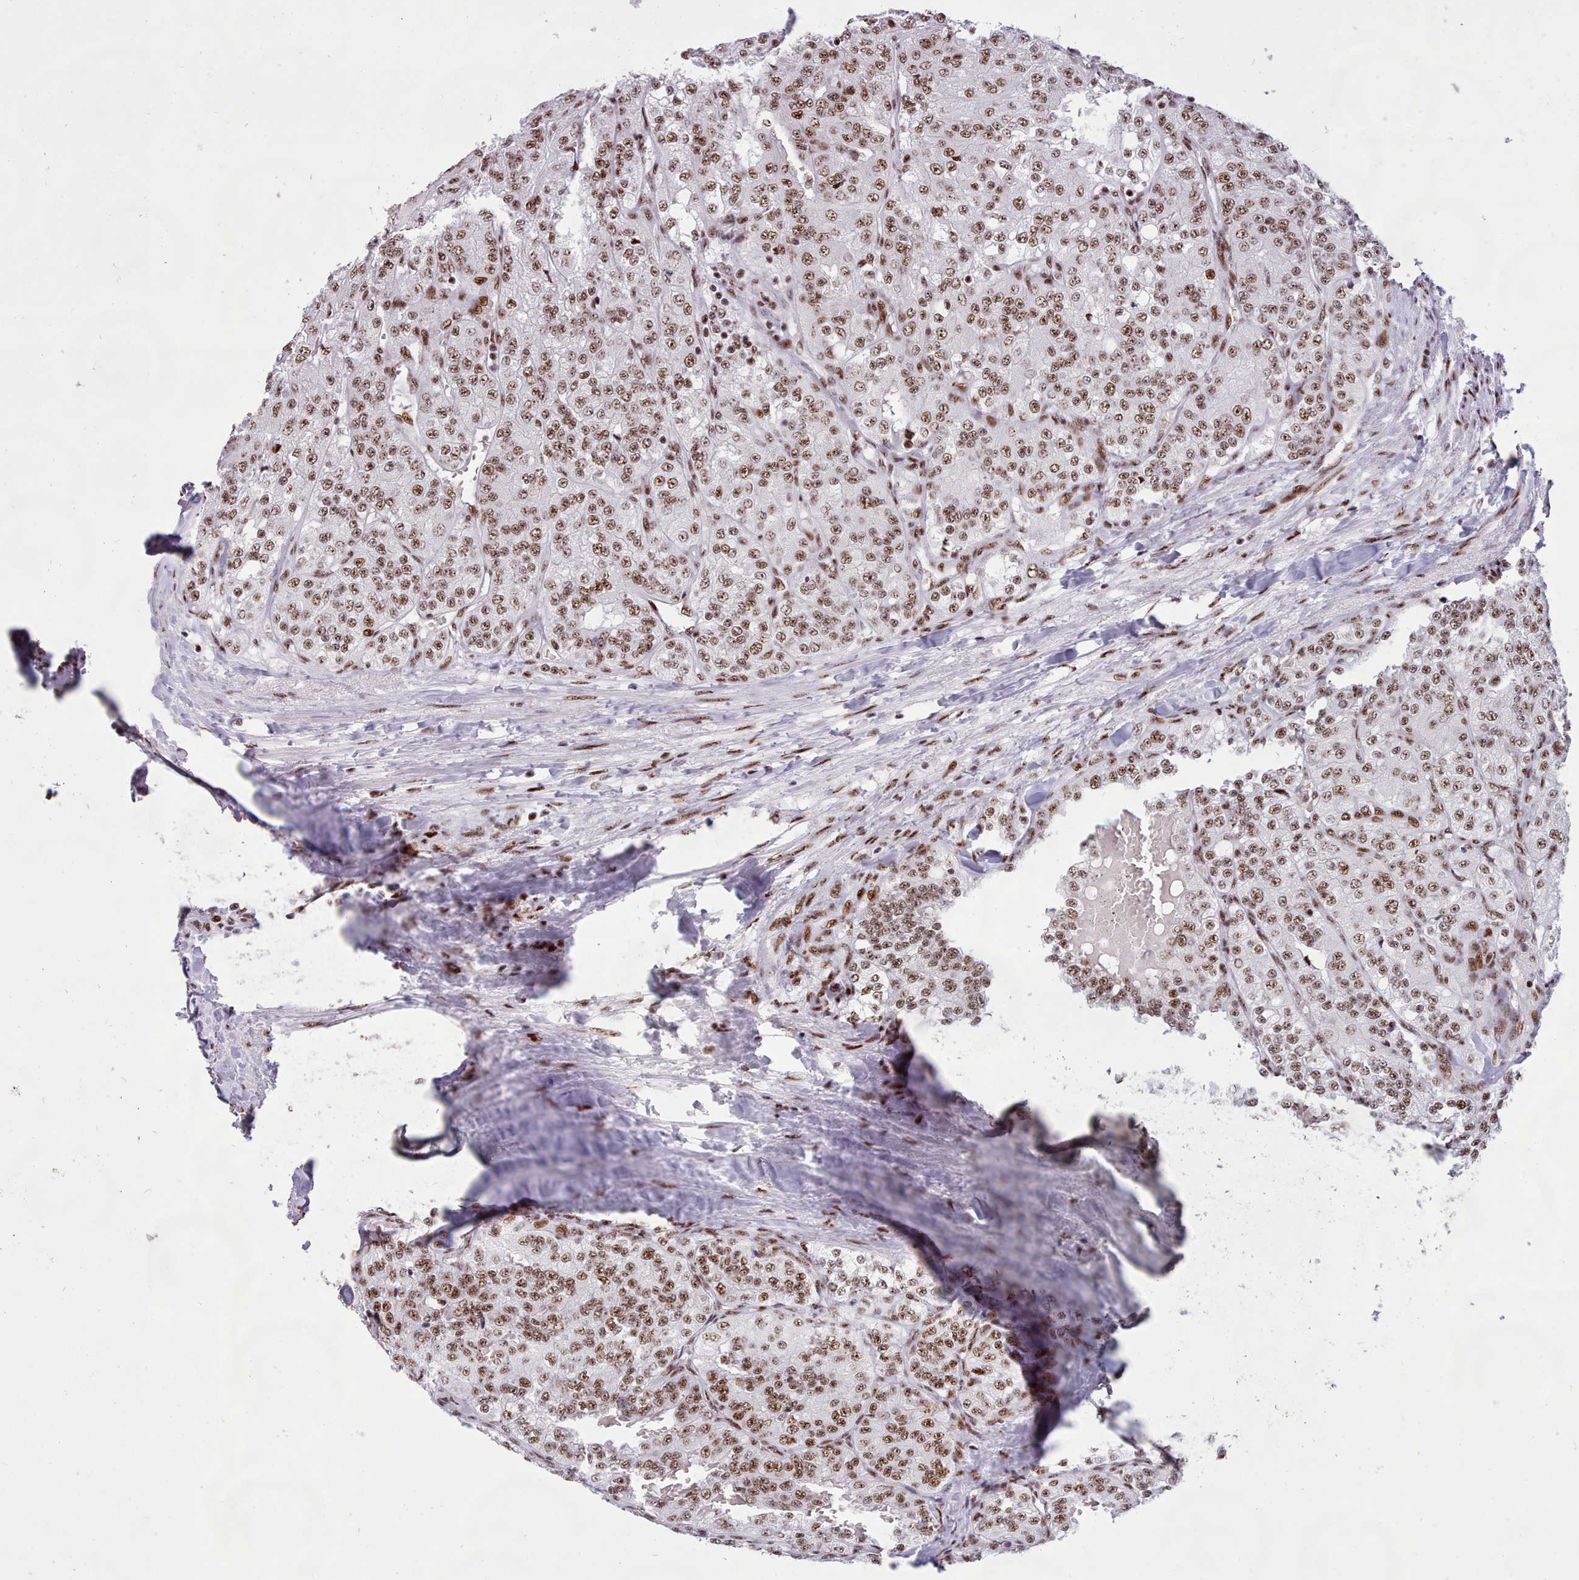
{"staining": {"intensity": "moderate", "quantity": ">75%", "location": "nuclear"}, "tissue": "renal cancer", "cell_type": "Tumor cells", "image_type": "cancer", "snomed": [{"axis": "morphology", "description": "Adenocarcinoma, NOS"}, {"axis": "topography", "description": "Kidney"}], "caption": "This is a micrograph of IHC staining of renal adenocarcinoma, which shows moderate expression in the nuclear of tumor cells.", "gene": "TMEM35B", "patient": {"sex": "female", "age": 63}}